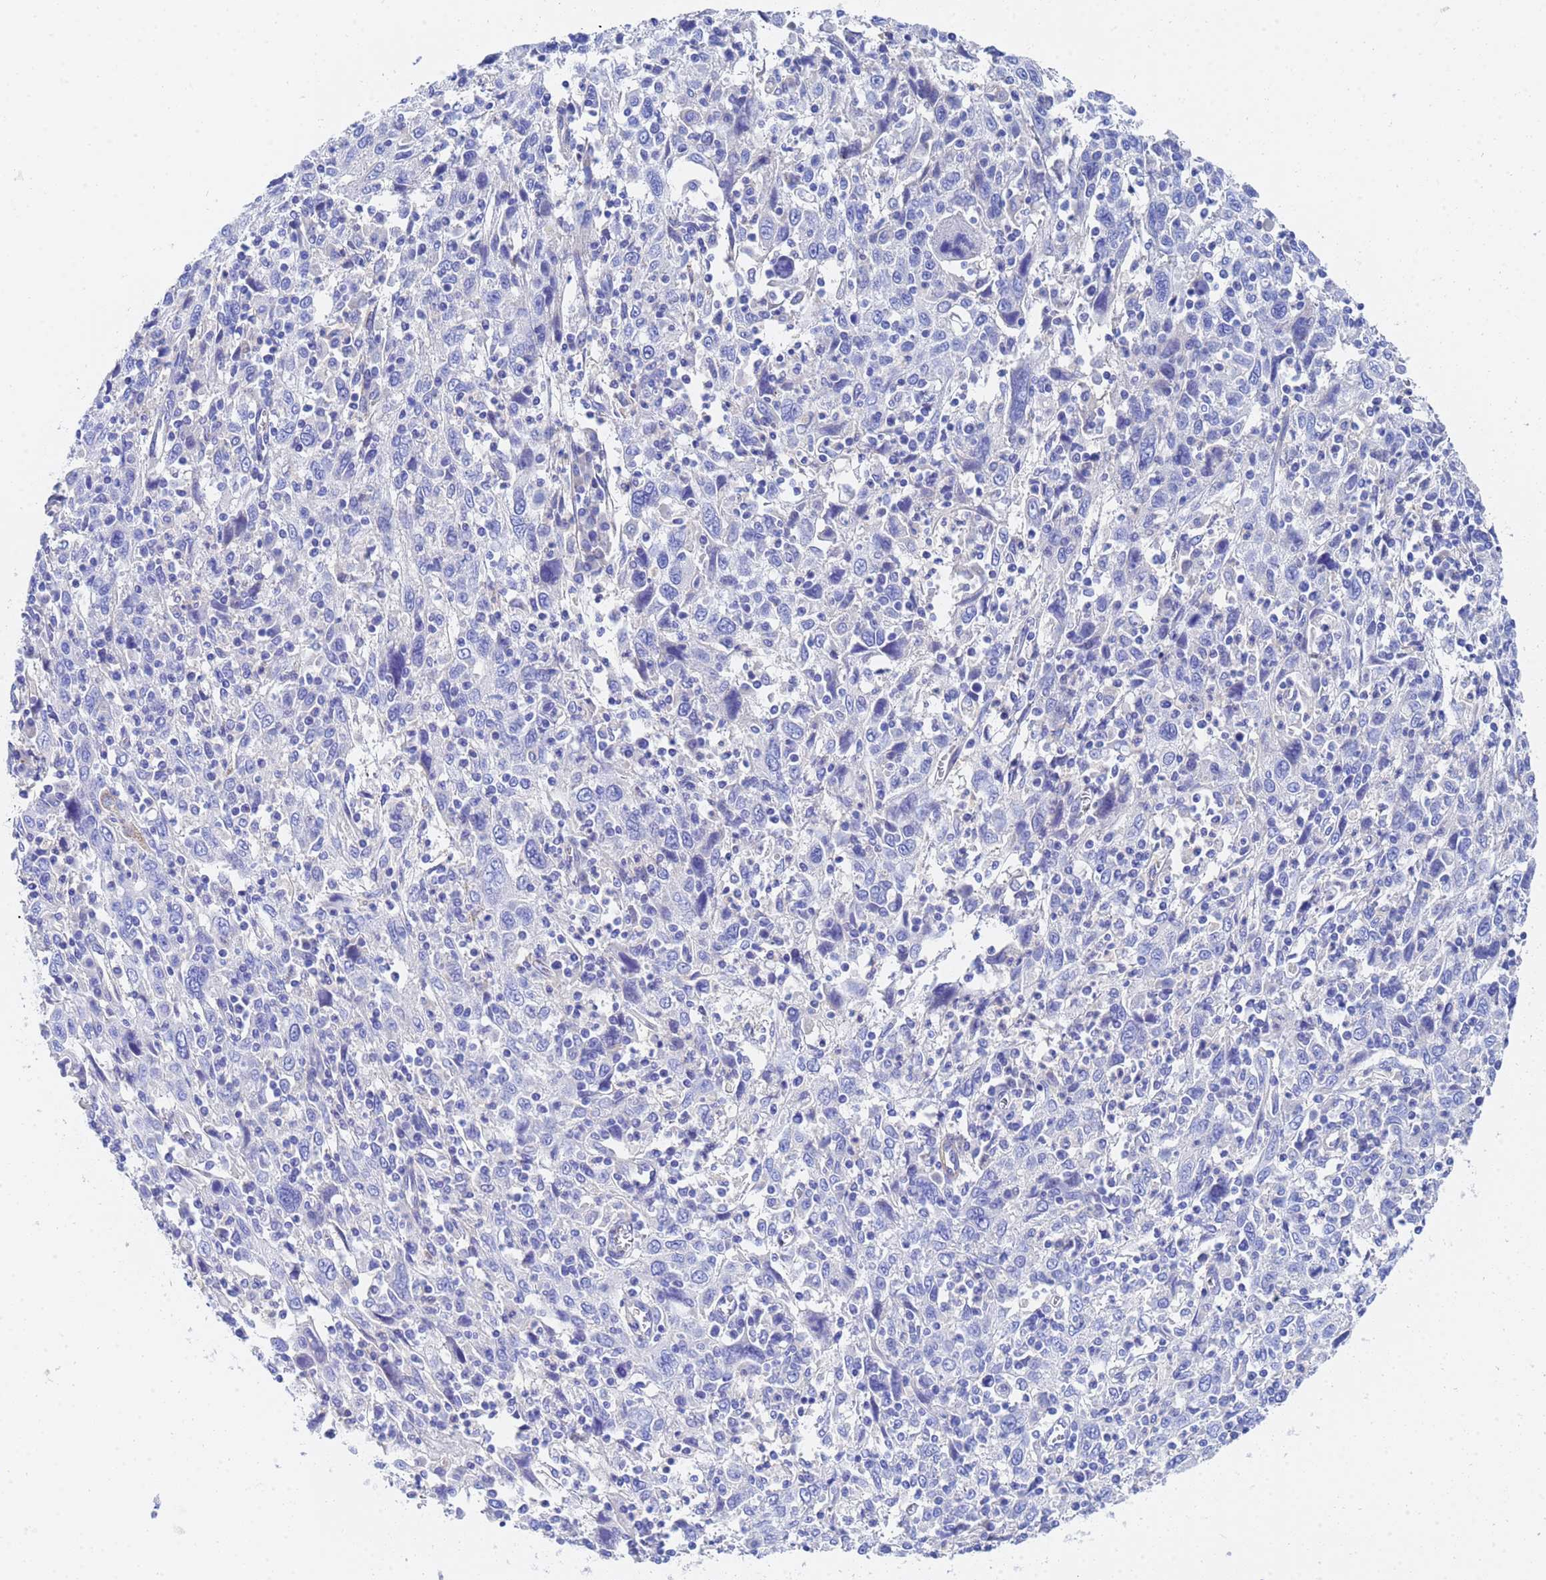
{"staining": {"intensity": "negative", "quantity": "none", "location": "none"}, "tissue": "cervical cancer", "cell_type": "Tumor cells", "image_type": "cancer", "snomed": [{"axis": "morphology", "description": "Squamous cell carcinoma, NOS"}, {"axis": "topography", "description": "Cervix"}], "caption": "Immunohistochemistry photomicrograph of human cervical cancer (squamous cell carcinoma) stained for a protein (brown), which exhibits no positivity in tumor cells.", "gene": "CST4", "patient": {"sex": "female", "age": 46}}